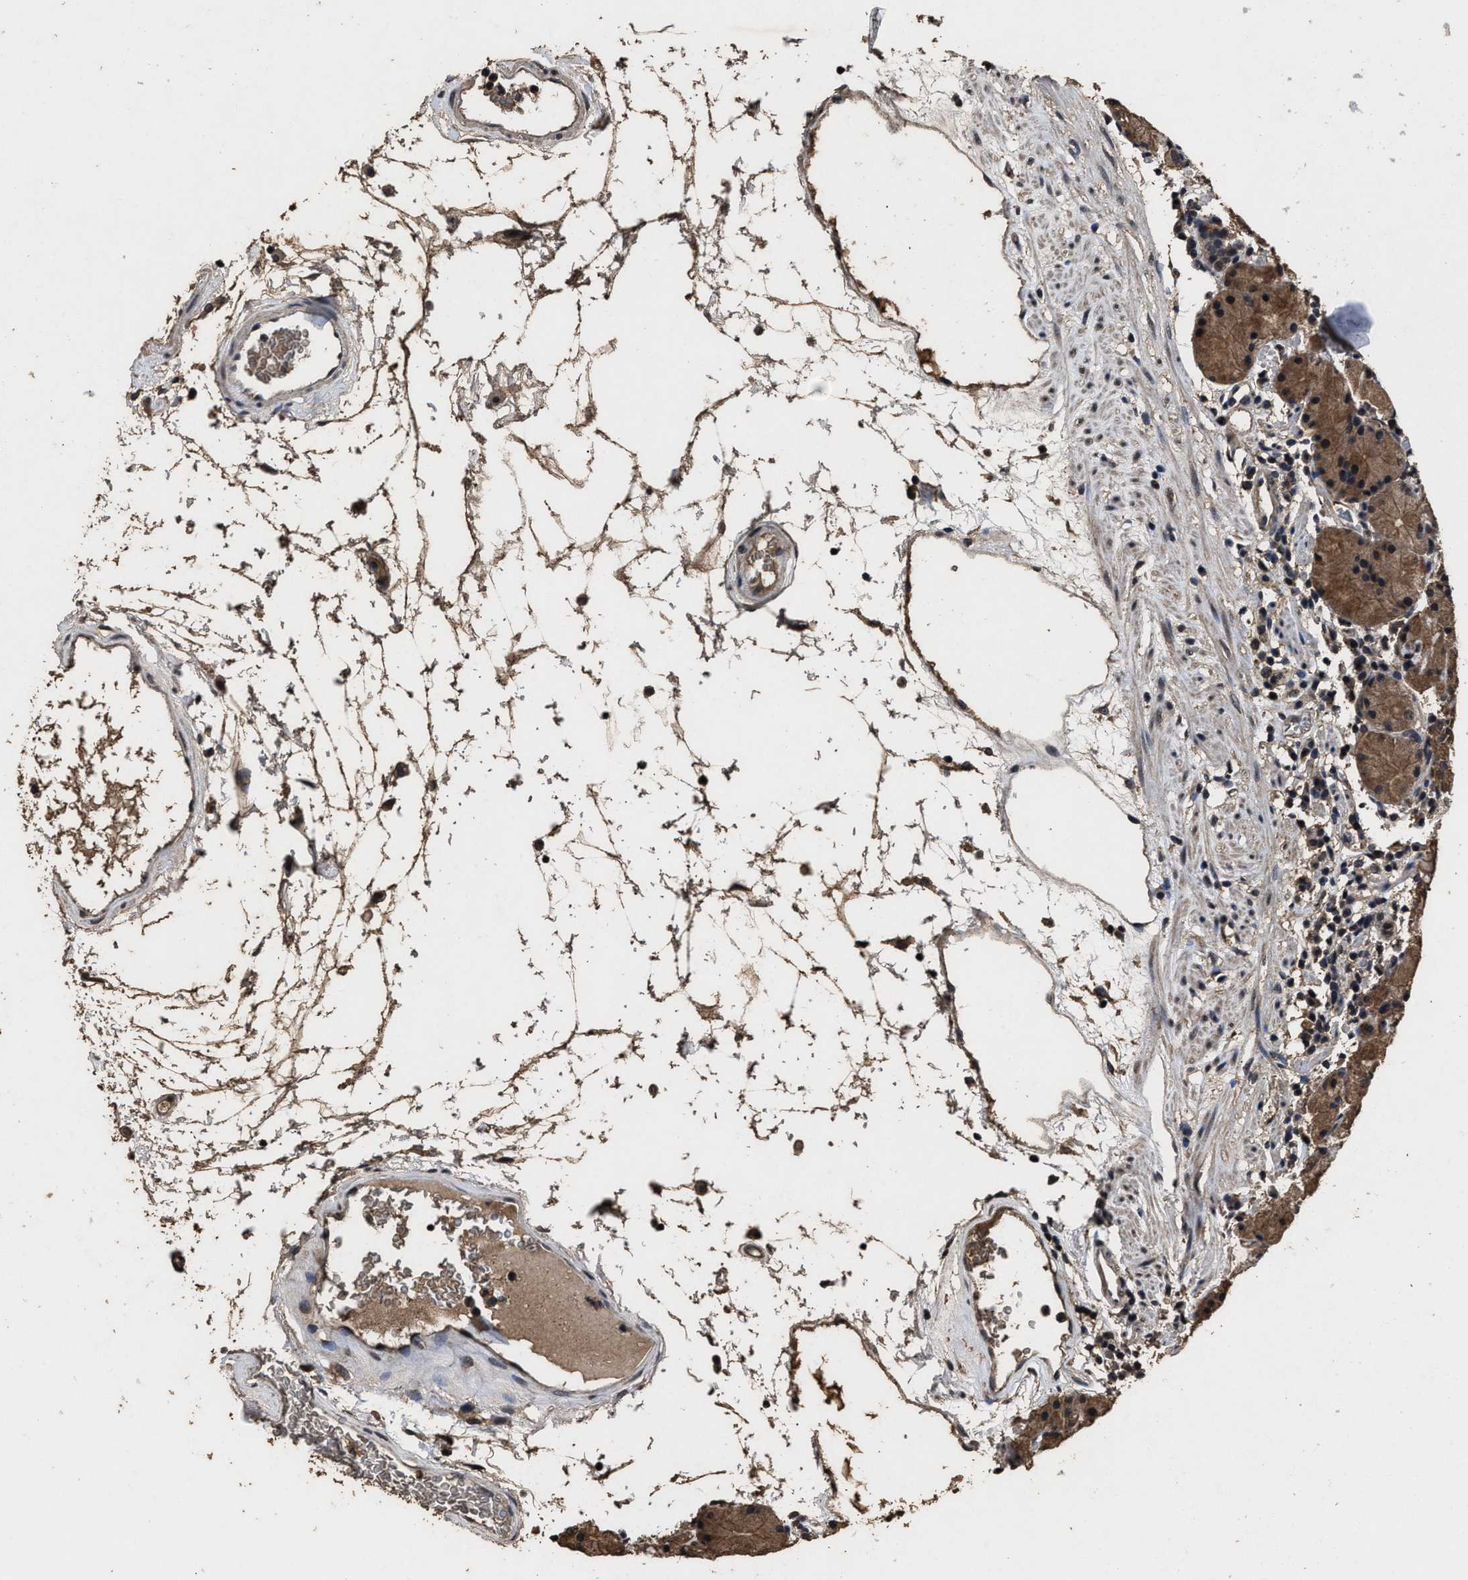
{"staining": {"intensity": "moderate", "quantity": ">75%", "location": "cytoplasmic/membranous"}, "tissue": "stomach", "cell_type": "Glandular cells", "image_type": "normal", "snomed": [{"axis": "morphology", "description": "Normal tissue, NOS"}, {"axis": "topography", "description": "Stomach"}, {"axis": "topography", "description": "Stomach, lower"}], "caption": "Immunohistochemistry (DAB) staining of benign stomach exhibits moderate cytoplasmic/membranous protein staining in about >75% of glandular cells. The staining was performed using DAB to visualize the protein expression in brown, while the nuclei were stained in blue with hematoxylin (Magnification: 20x).", "gene": "RSBN1L", "patient": {"sex": "female", "age": 75}}